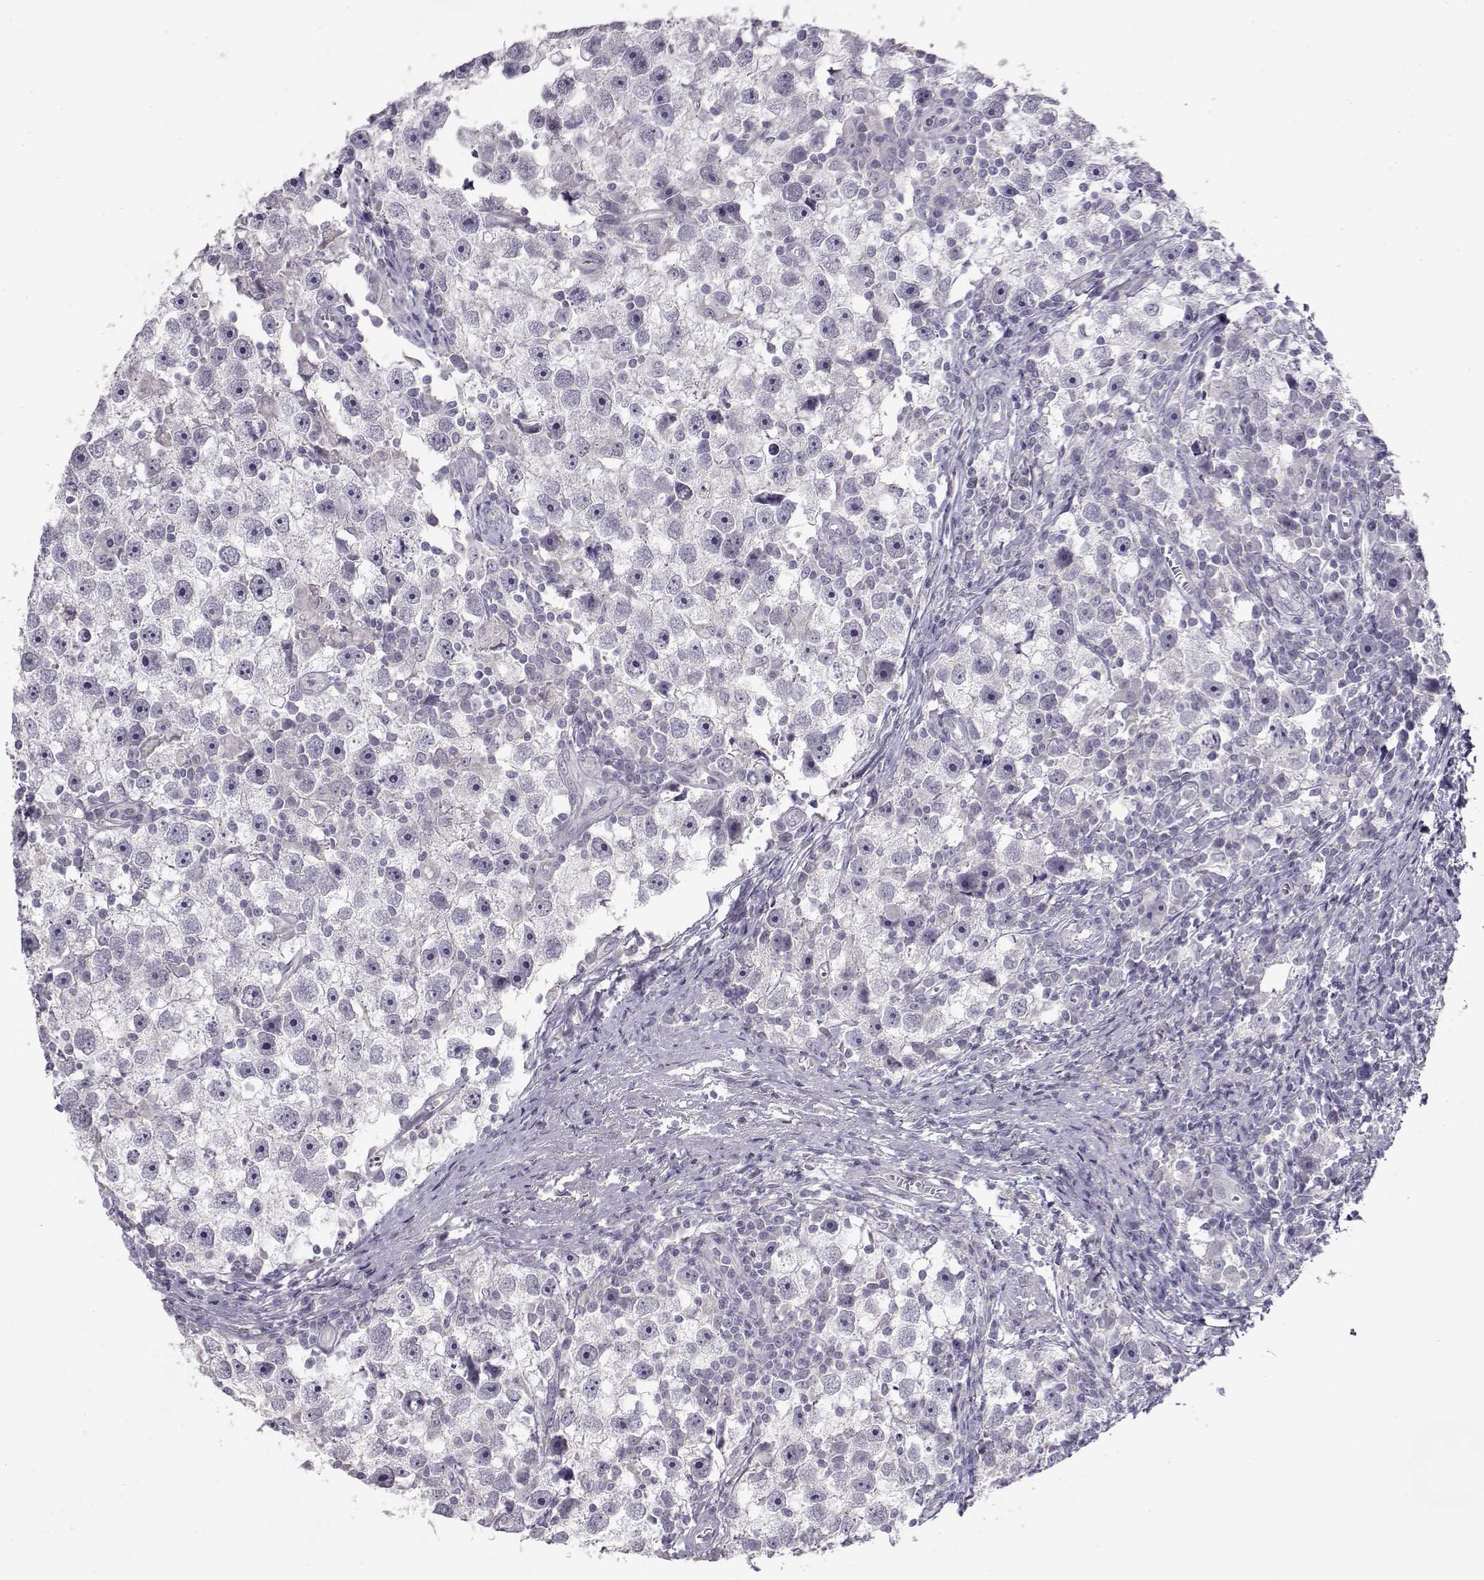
{"staining": {"intensity": "negative", "quantity": "none", "location": "none"}, "tissue": "testis cancer", "cell_type": "Tumor cells", "image_type": "cancer", "snomed": [{"axis": "morphology", "description": "Seminoma, NOS"}, {"axis": "topography", "description": "Testis"}], "caption": "Tumor cells are negative for brown protein staining in testis seminoma.", "gene": "GRK1", "patient": {"sex": "male", "age": 30}}